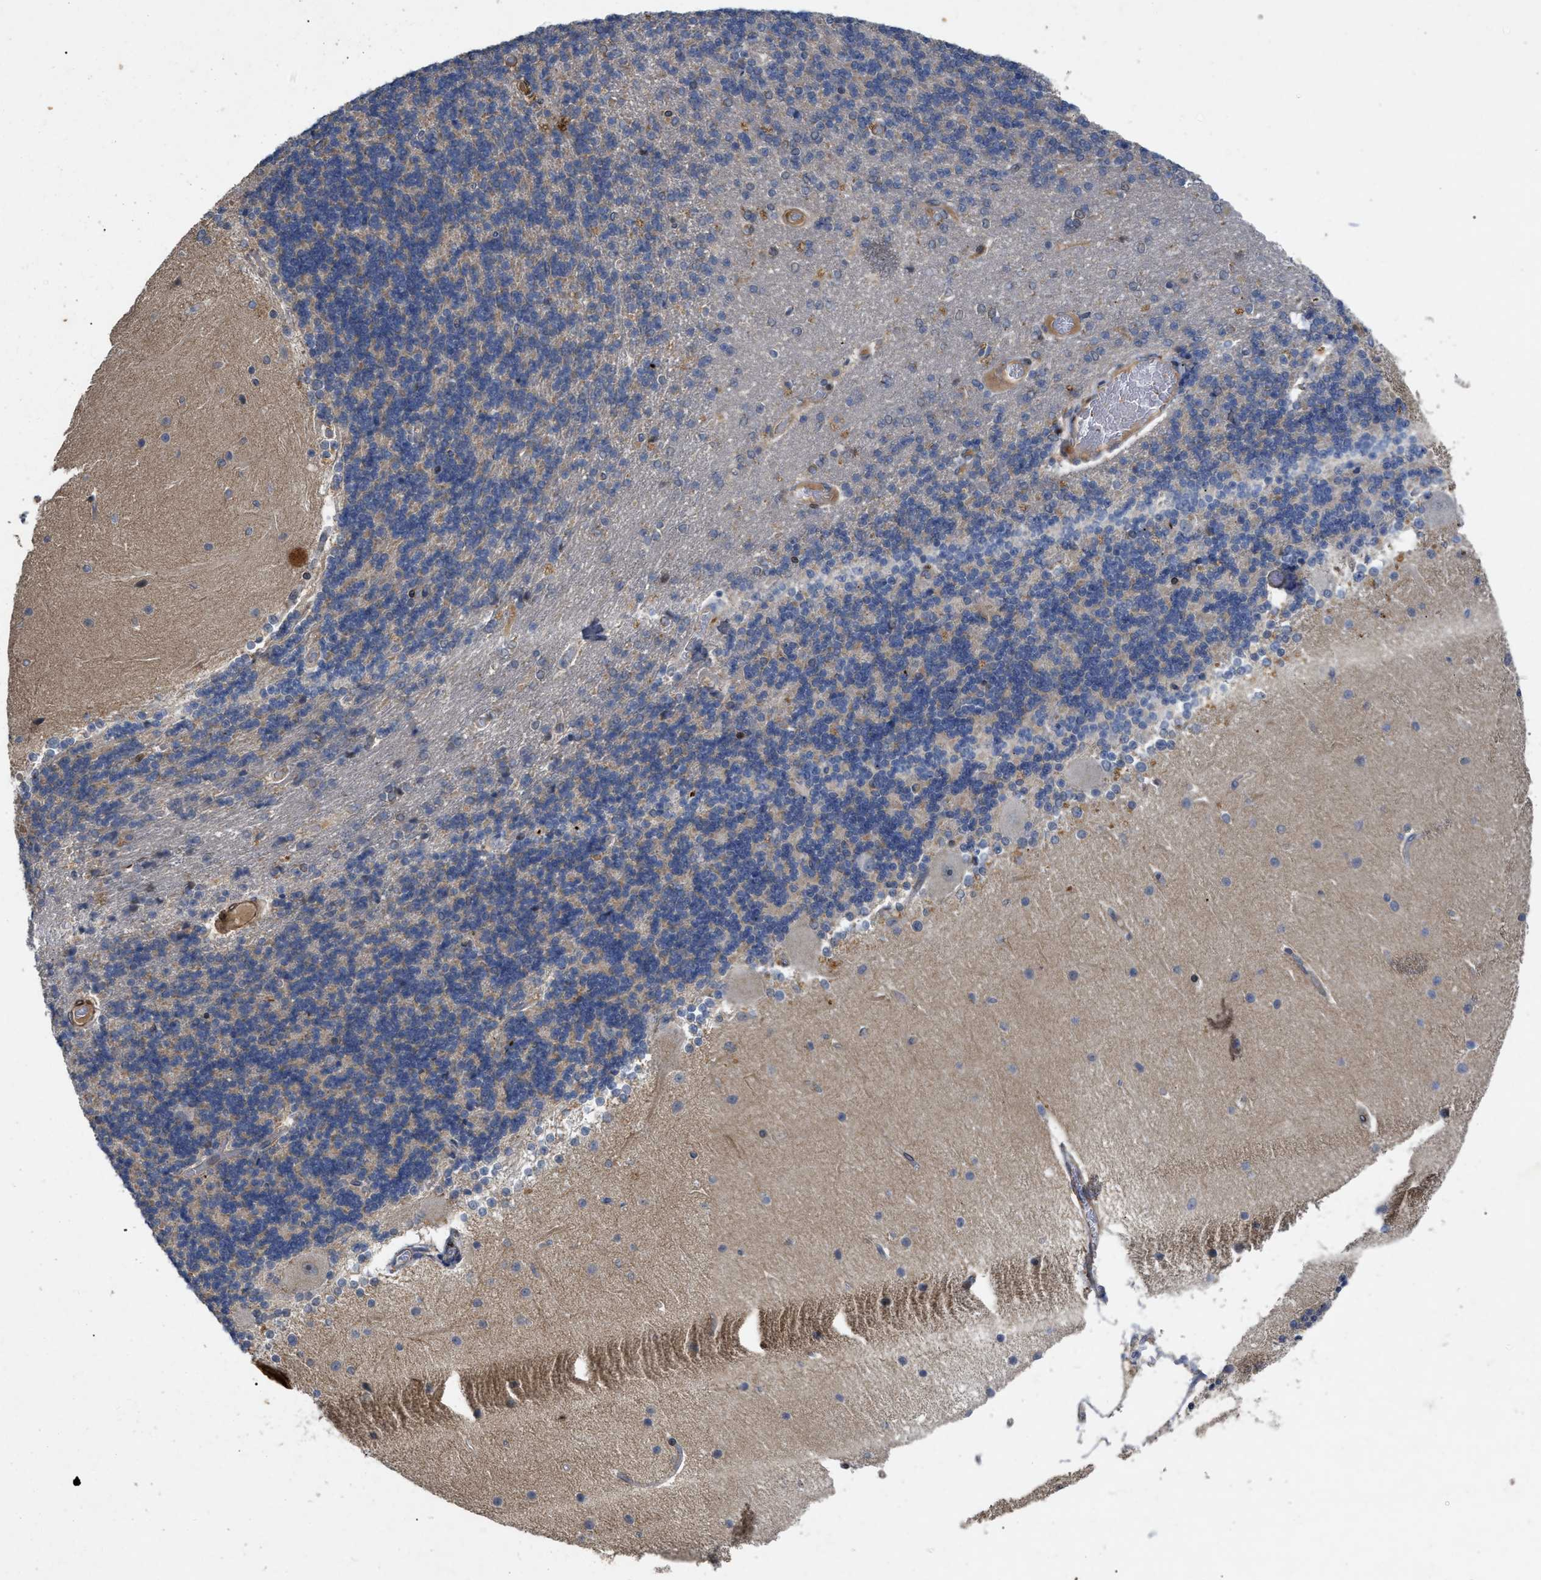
{"staining": {"intensity": "negative", "quantity": "none", "location": "none"}, "tissue": "cerebellum", "cell_type": "Cells in granular layer", "image_type": "normal", "snomed": [{"axis": "morphology", "description": "Normal tissue, NOS"}, {"axis": "topography", "description": "Cerebellum"}], "caption": "This is a photomicrograph of IHC staining of normal cerebellum, which shows no staining in cells in granular layer.", "gene": "ST6GALNAC6", "patient": {"sex": "female", "age": 54}}